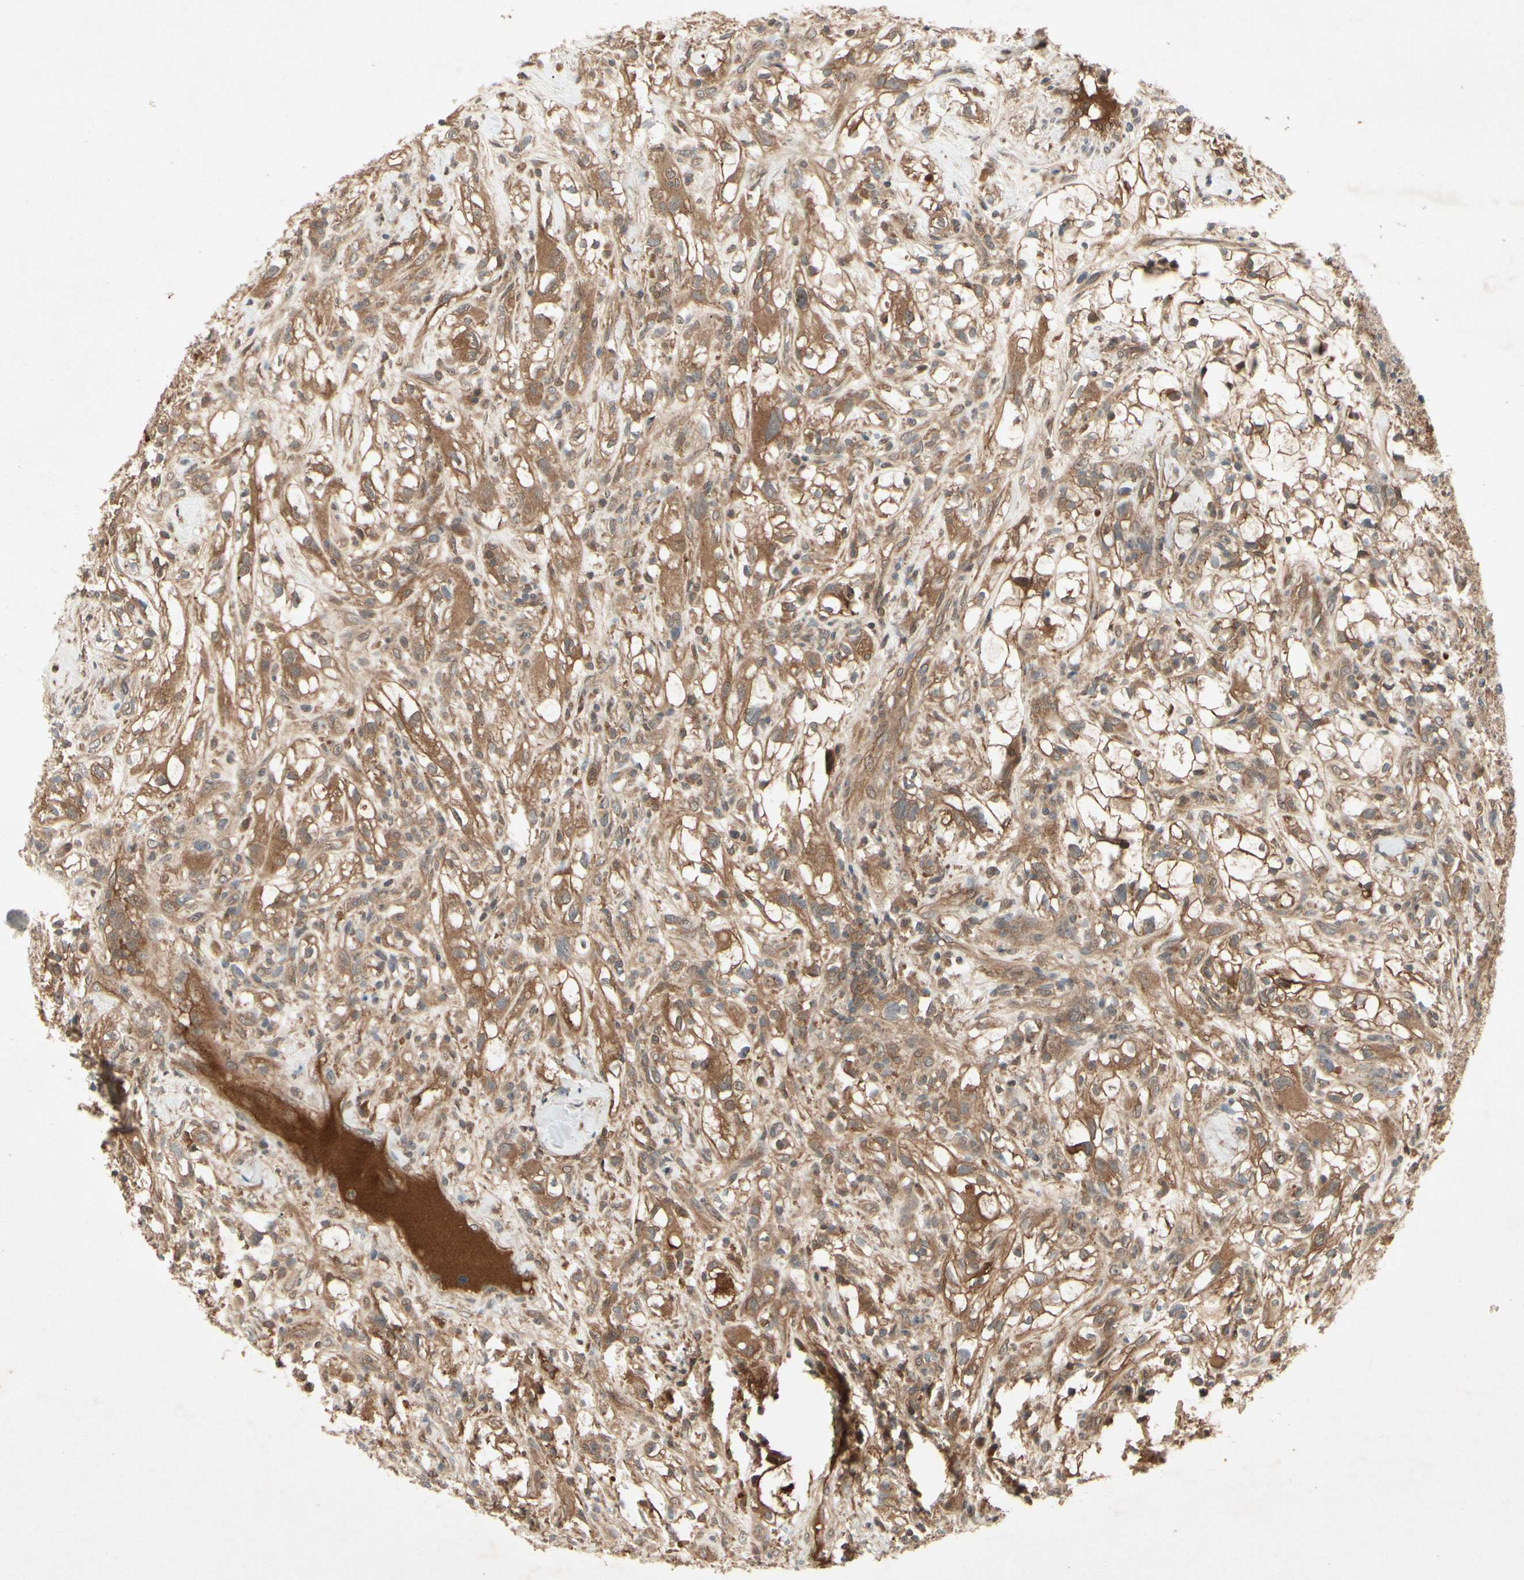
{"staining": {"intensity": "moderate", "quantity": ">75%", "location": "cytoplasmic/membranous"}, "tissue": "renal cancer", "cell_type": "Tumor cells", "image_type": "cancer", "snomed": [{"axis": "morphology", "description": "Adenocarcinoma, NOS"}, {"axis": "topography", "description": "Kidney"}], "caption": "There is medium levels of moderate cytoplasmic/membranous positivity in tumor cells of renal adenocarcinoma, as demonstrated by immunohistochemical staining (brown color).", "gene": "RNF14", "patient": {"sex": "female", "age": 60}}